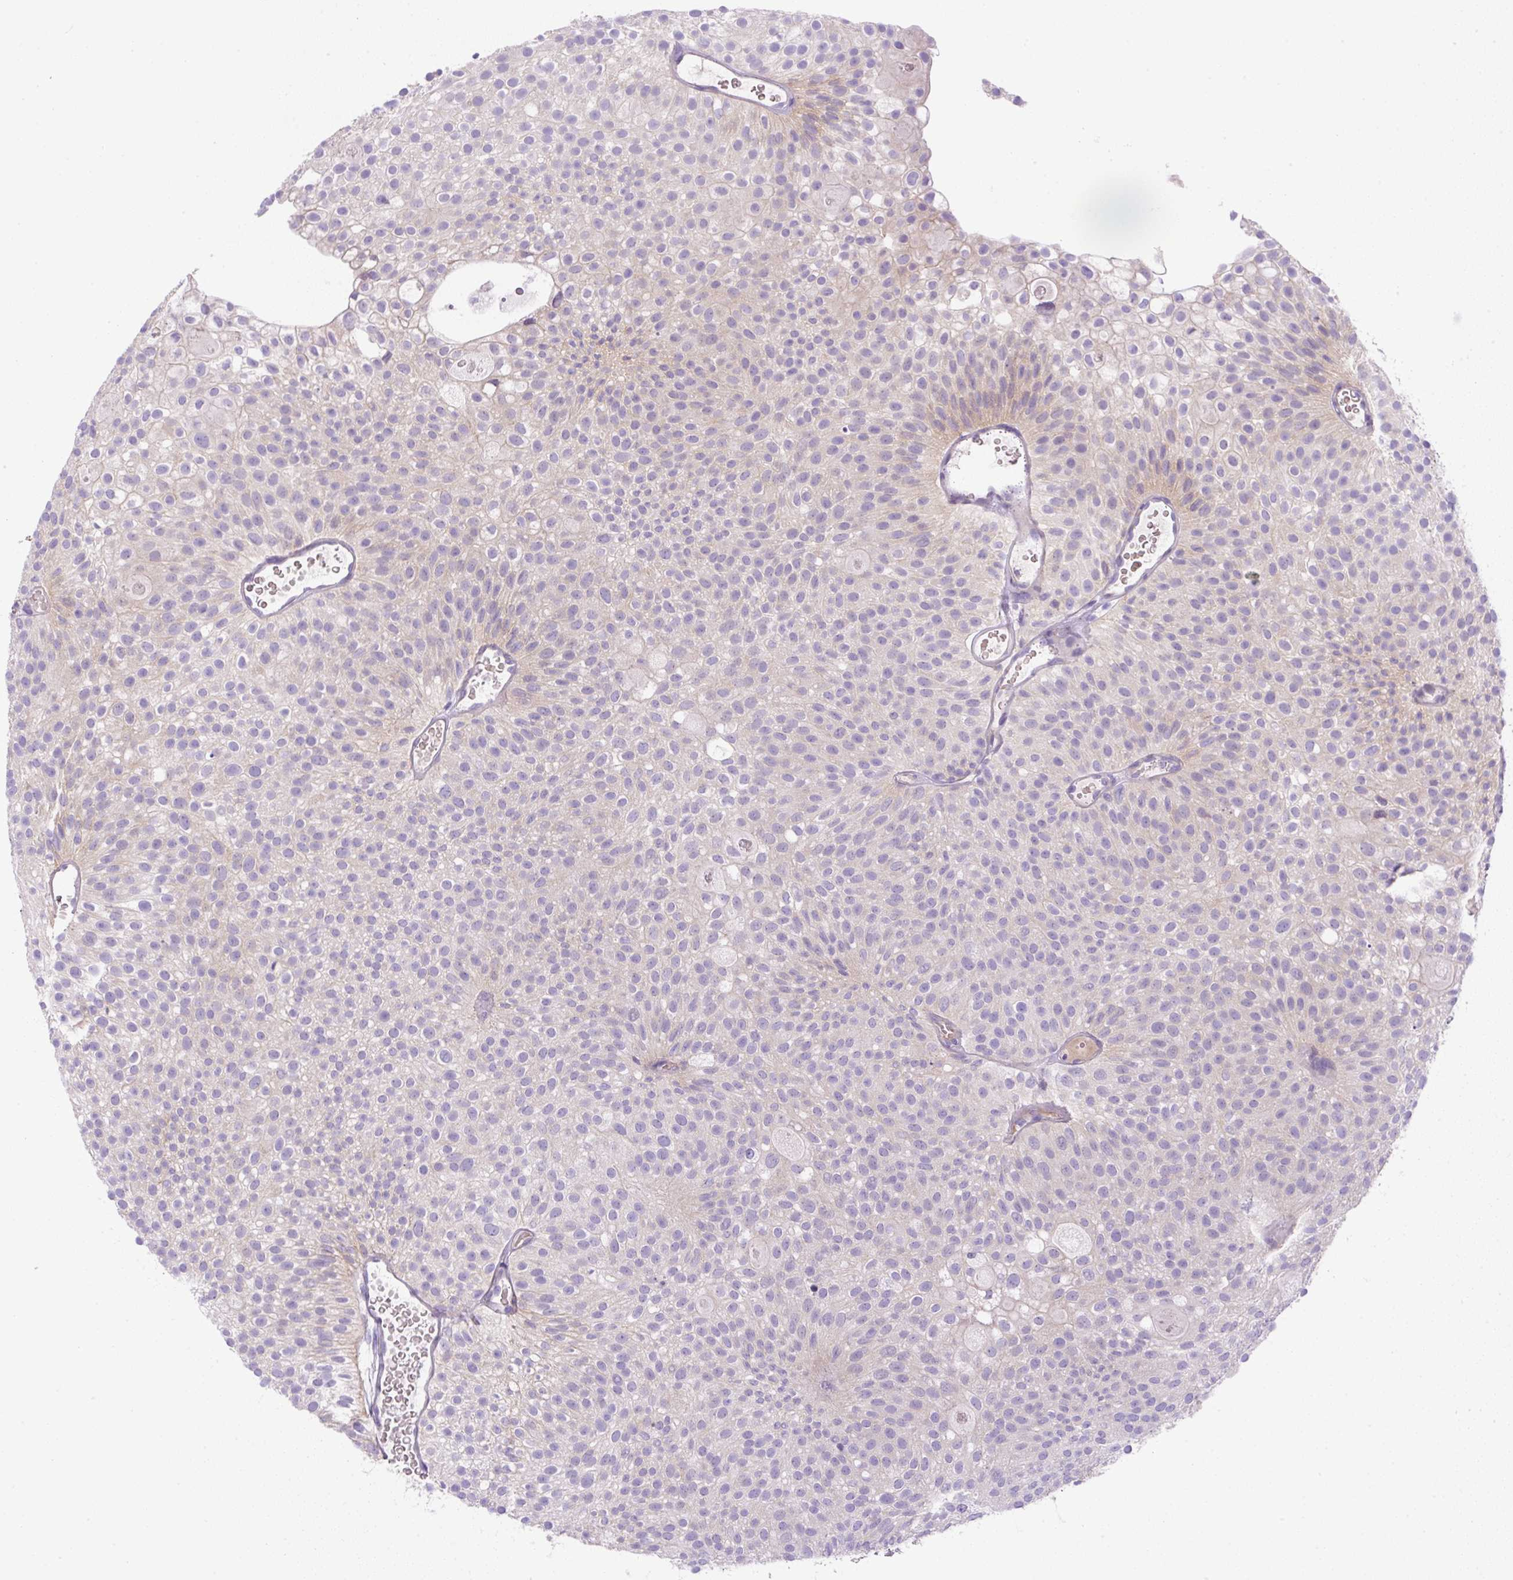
{"staining": {"intensity": "negative", "quantity": "none", "location": "none"}, "tissue": "urothelial cancer", "cell_type": "Tumor cells", "image_type": "cancer", "snomed": [{"axis": "morphology", "description": "Urothelial carcinoma, Low grade"}, {"axis": "topography", "description": "Urinary bladder"}], "caption": "DAB immunohistochemical staining of human urothelial carcinoma (low-grade) displays no significant positivity in tumor cells.", "gene": "NPTN", "patient": {"sex": "male", "age": 78}}